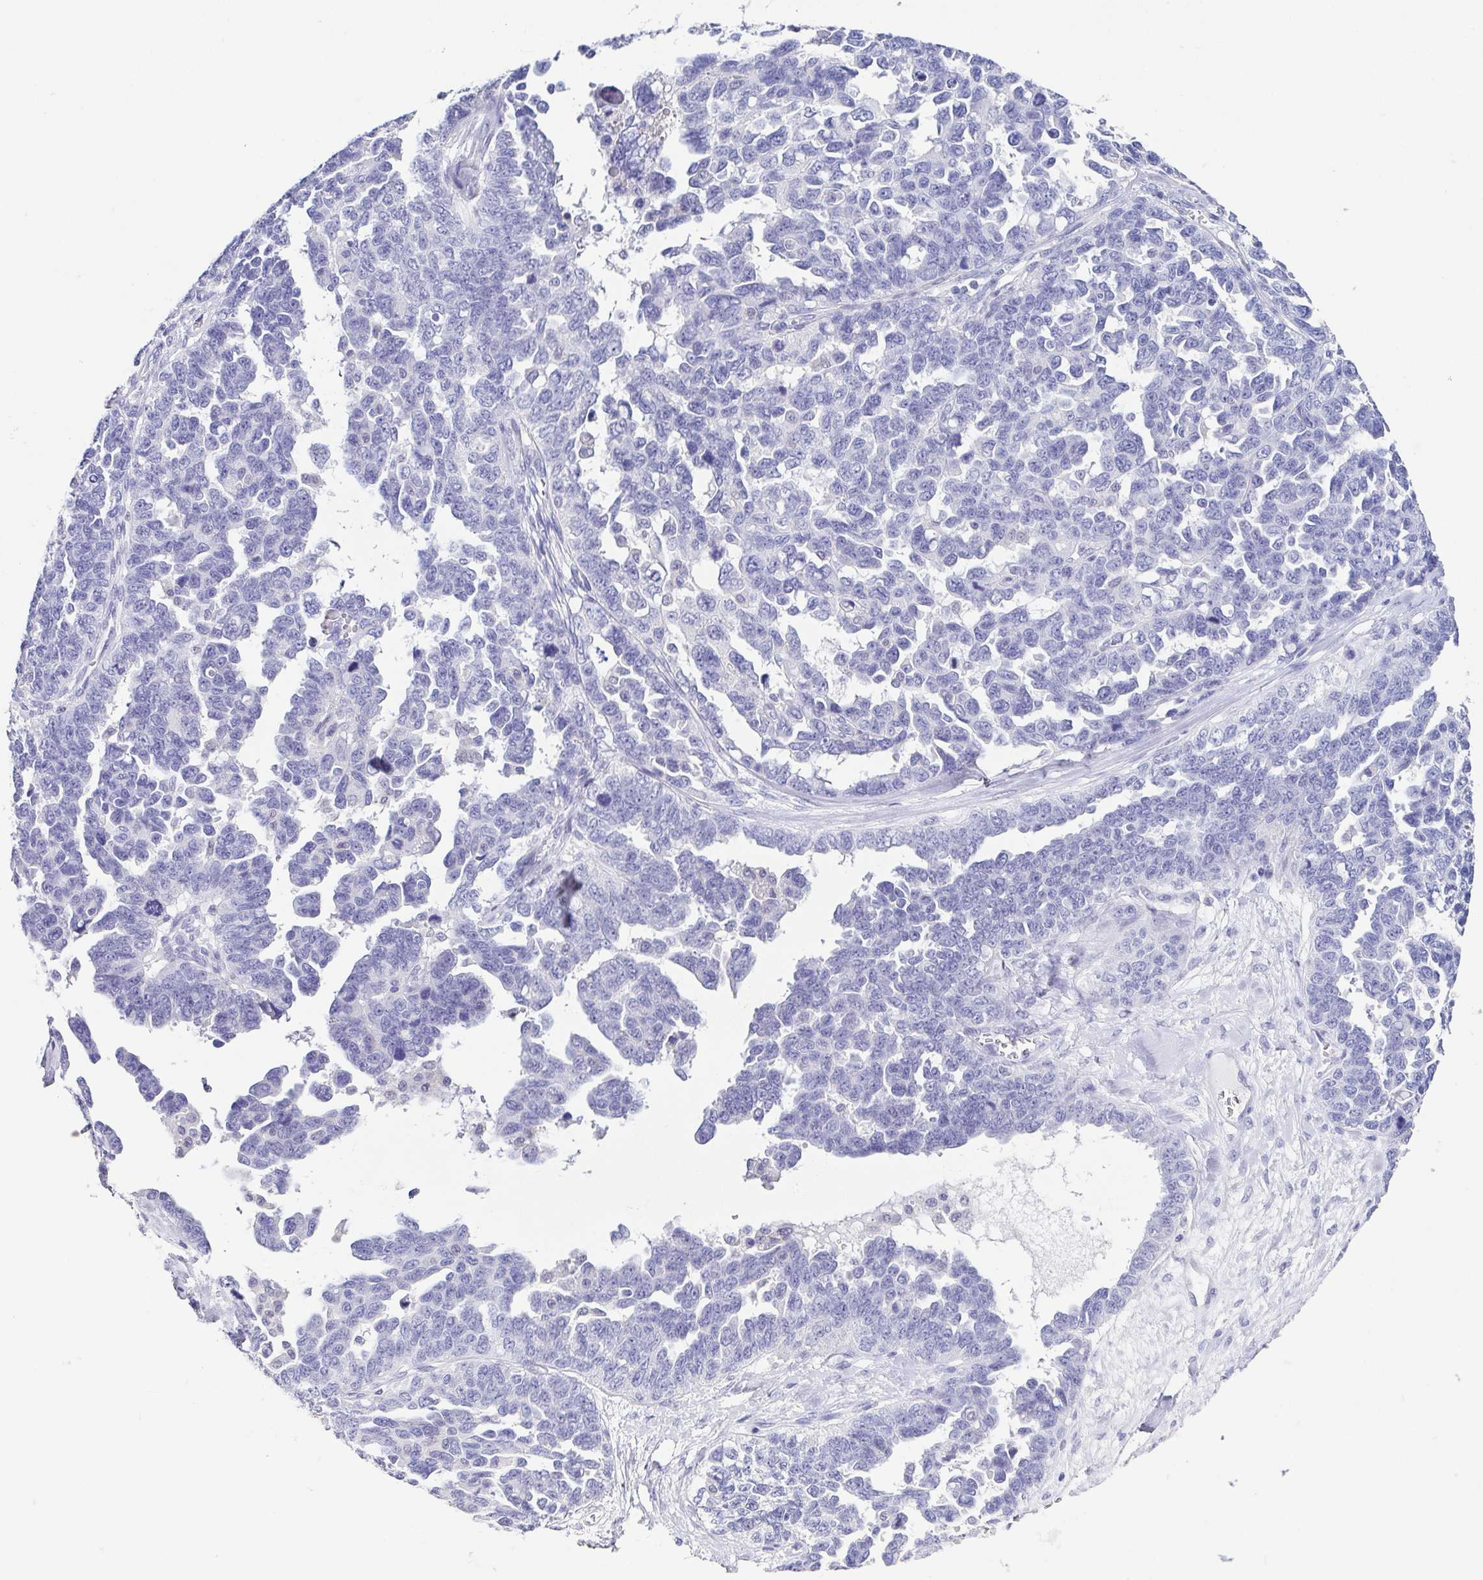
{"staining": {"intensity": "negative", "quantity": "none", "location": "none"}, "tissue": "ovarian cancer", "cell_type": "Tumor cells", "image_type": "cancer", "snomed": [{"axis": "morphology", "description": "Cystadenocarcinoma, serous, NOS"}, {"axis": "topography", "description": "Ovary"}], "caption": "An IHC image of ovarian cancer is shown. There is no staining in tumor cells of ovarian cancer.", "gene": "RDH11", "patient": {"sex": "female", "age": 69}}